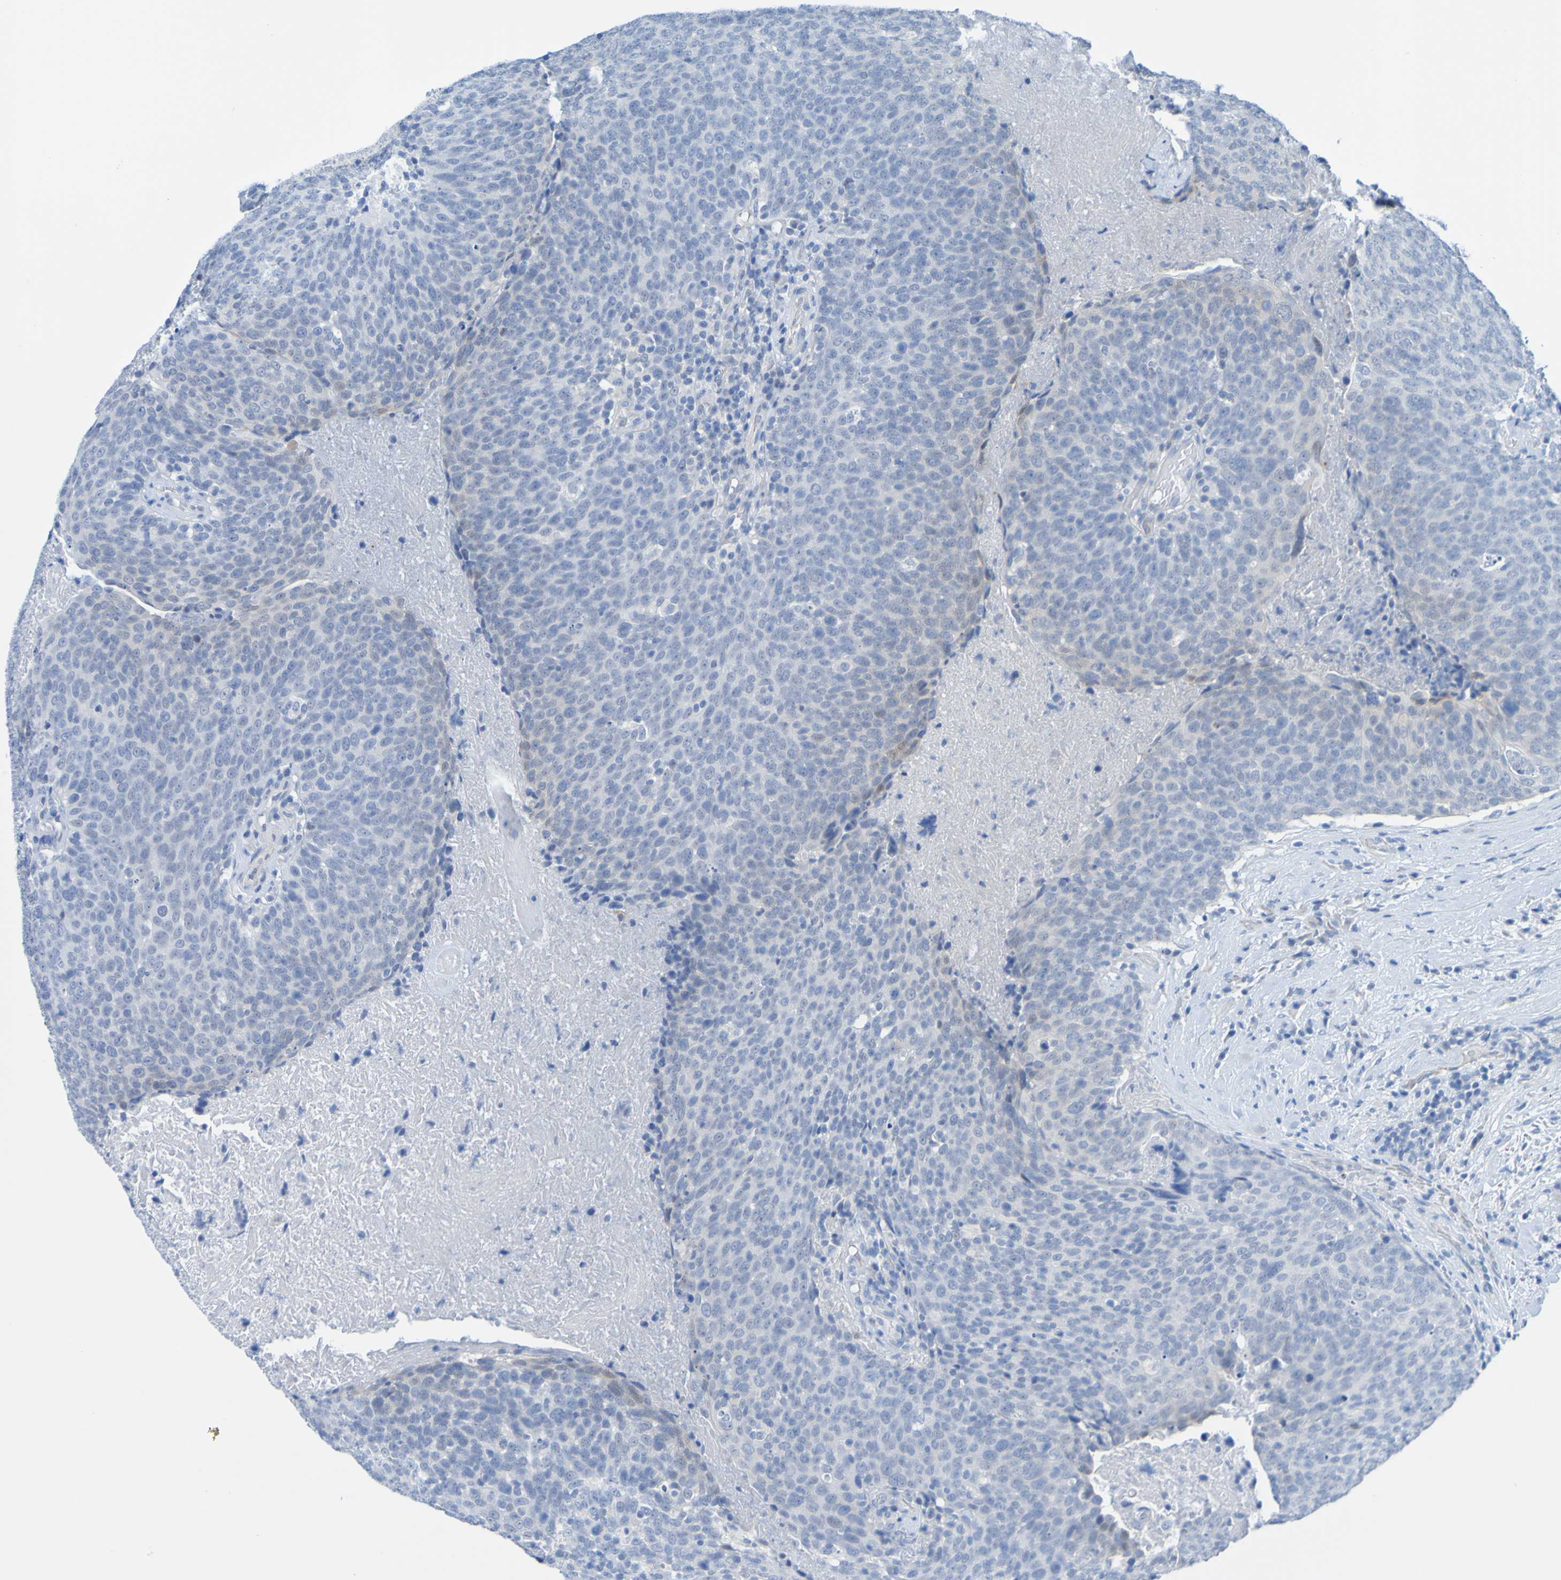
{"staining": {"intensity": "weak", "quantity": "<25%", "location": "cytoplasmic/membranous"}, "tissue": "head and neck cancer", "cell_type": "Tumor cells", "image_type": "cancer", "snomed": [{"axis": "morphology", "description": "Squamous cell carcinoma, NOS"}, {"axis": "morphology", "description": "Squamous cell carcinoma, metastatic, NOS"}, {"axis": "topography", "description": "Lymph node"}, {"axis": "topography", "description": "Head-Neck"}], "caption": "This is an immunohistochemistry (IHC) histopathology image of human head and neck cancer (squamous cell carcinoma). There is no positivity in tumor cells.", "gene": "ACMSD", "patient": {"sex": "male", "age": 62}}